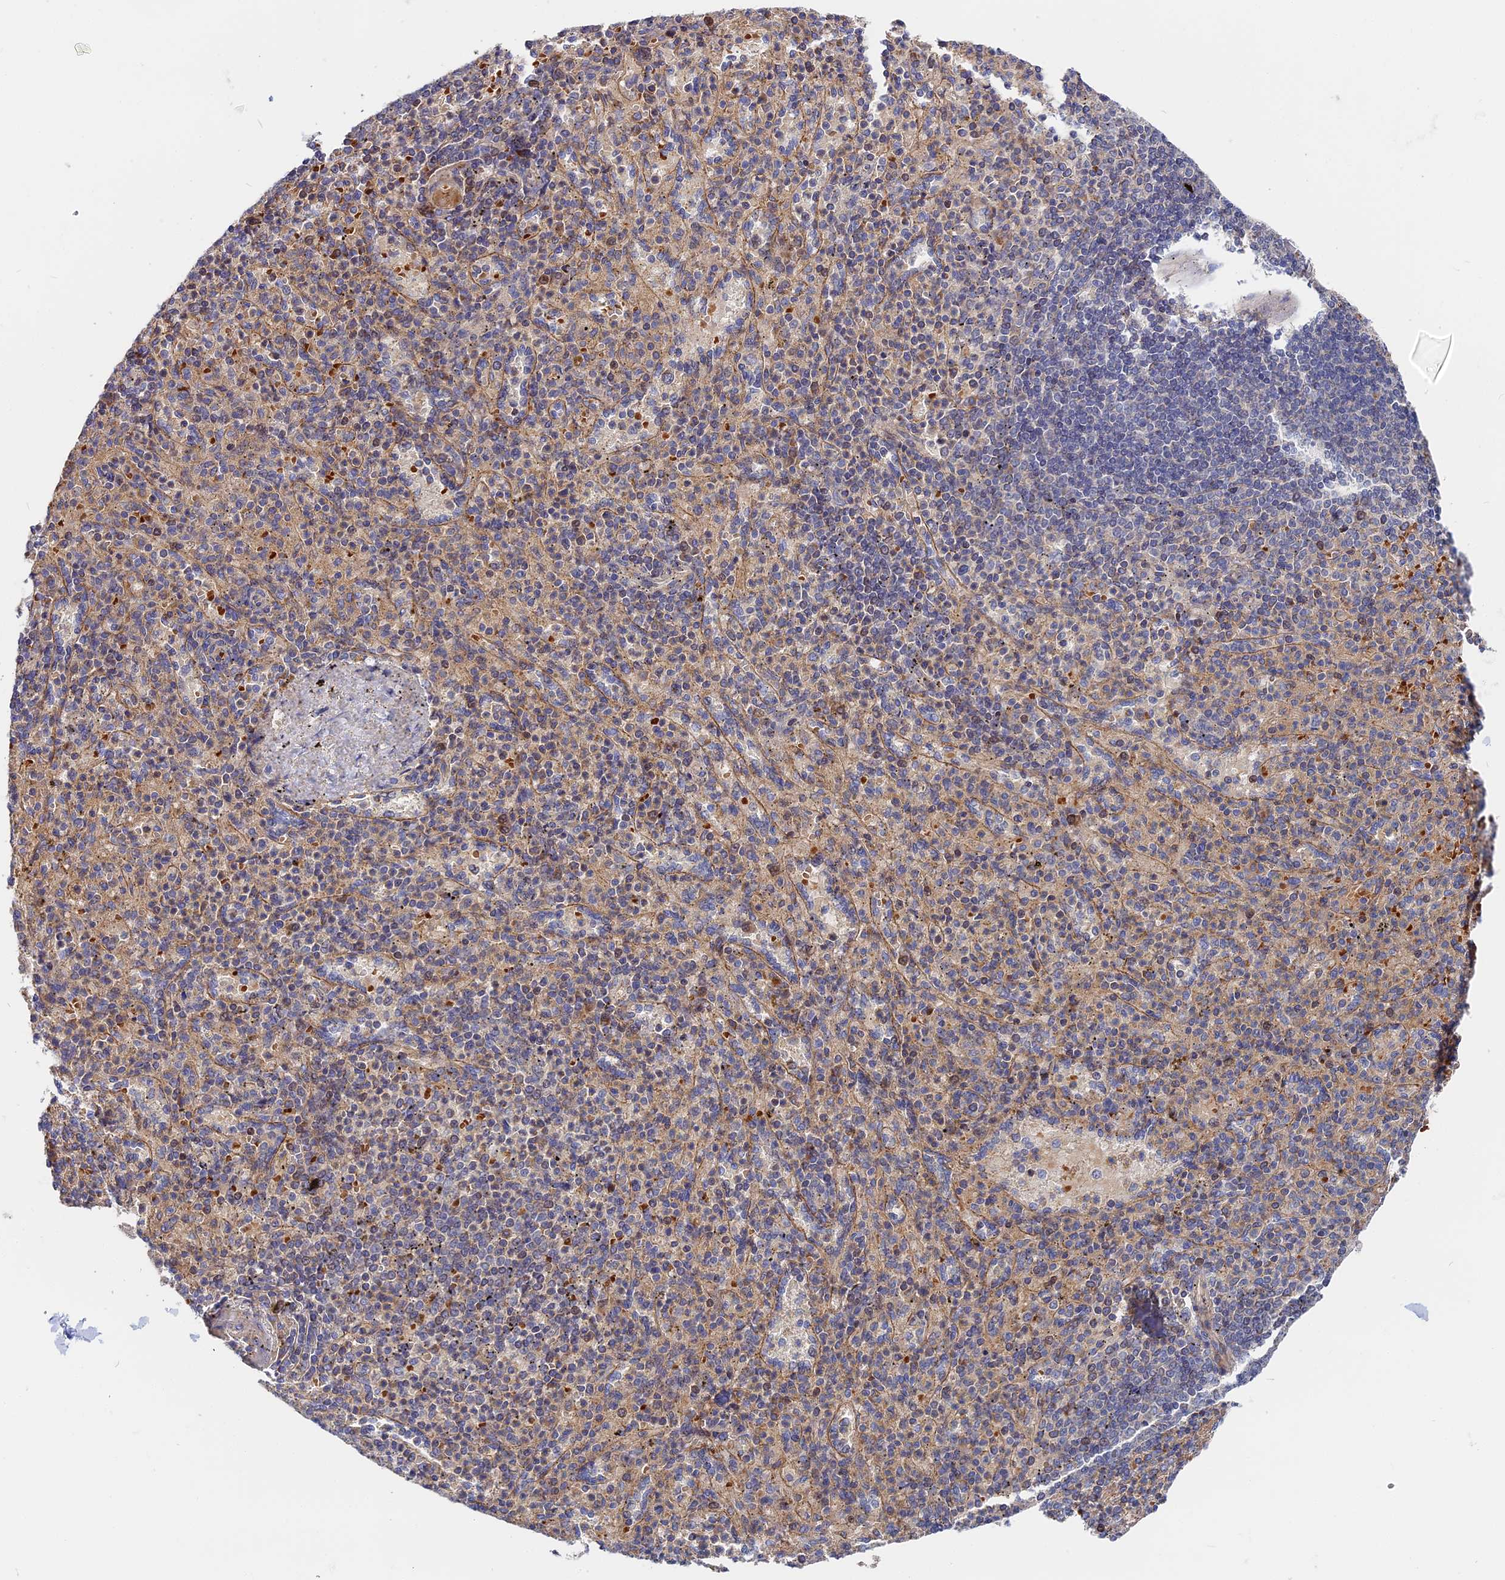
{"staining": {"intensity": "negative", "quantity": "none", "location": "none"}, "tissue": "spleen", "cell_type": "Cells in red pulp", "image_type": "normal", "snomed": [{"axis": "morphology", "description": "Normal tissue, NOS"}, {"axis": "topography", "description": "Spleen"}], "caption": "Protein analysis of benign spleen reveals no significant staining in cells in red pulp. (Stains: DAB immunohistochemistry with hematoxylin counter stain, Microscopy: brightfield microscopy at high magnification).", "gene": "MISP3", "patient": {"sex": "female", "age": 74}}